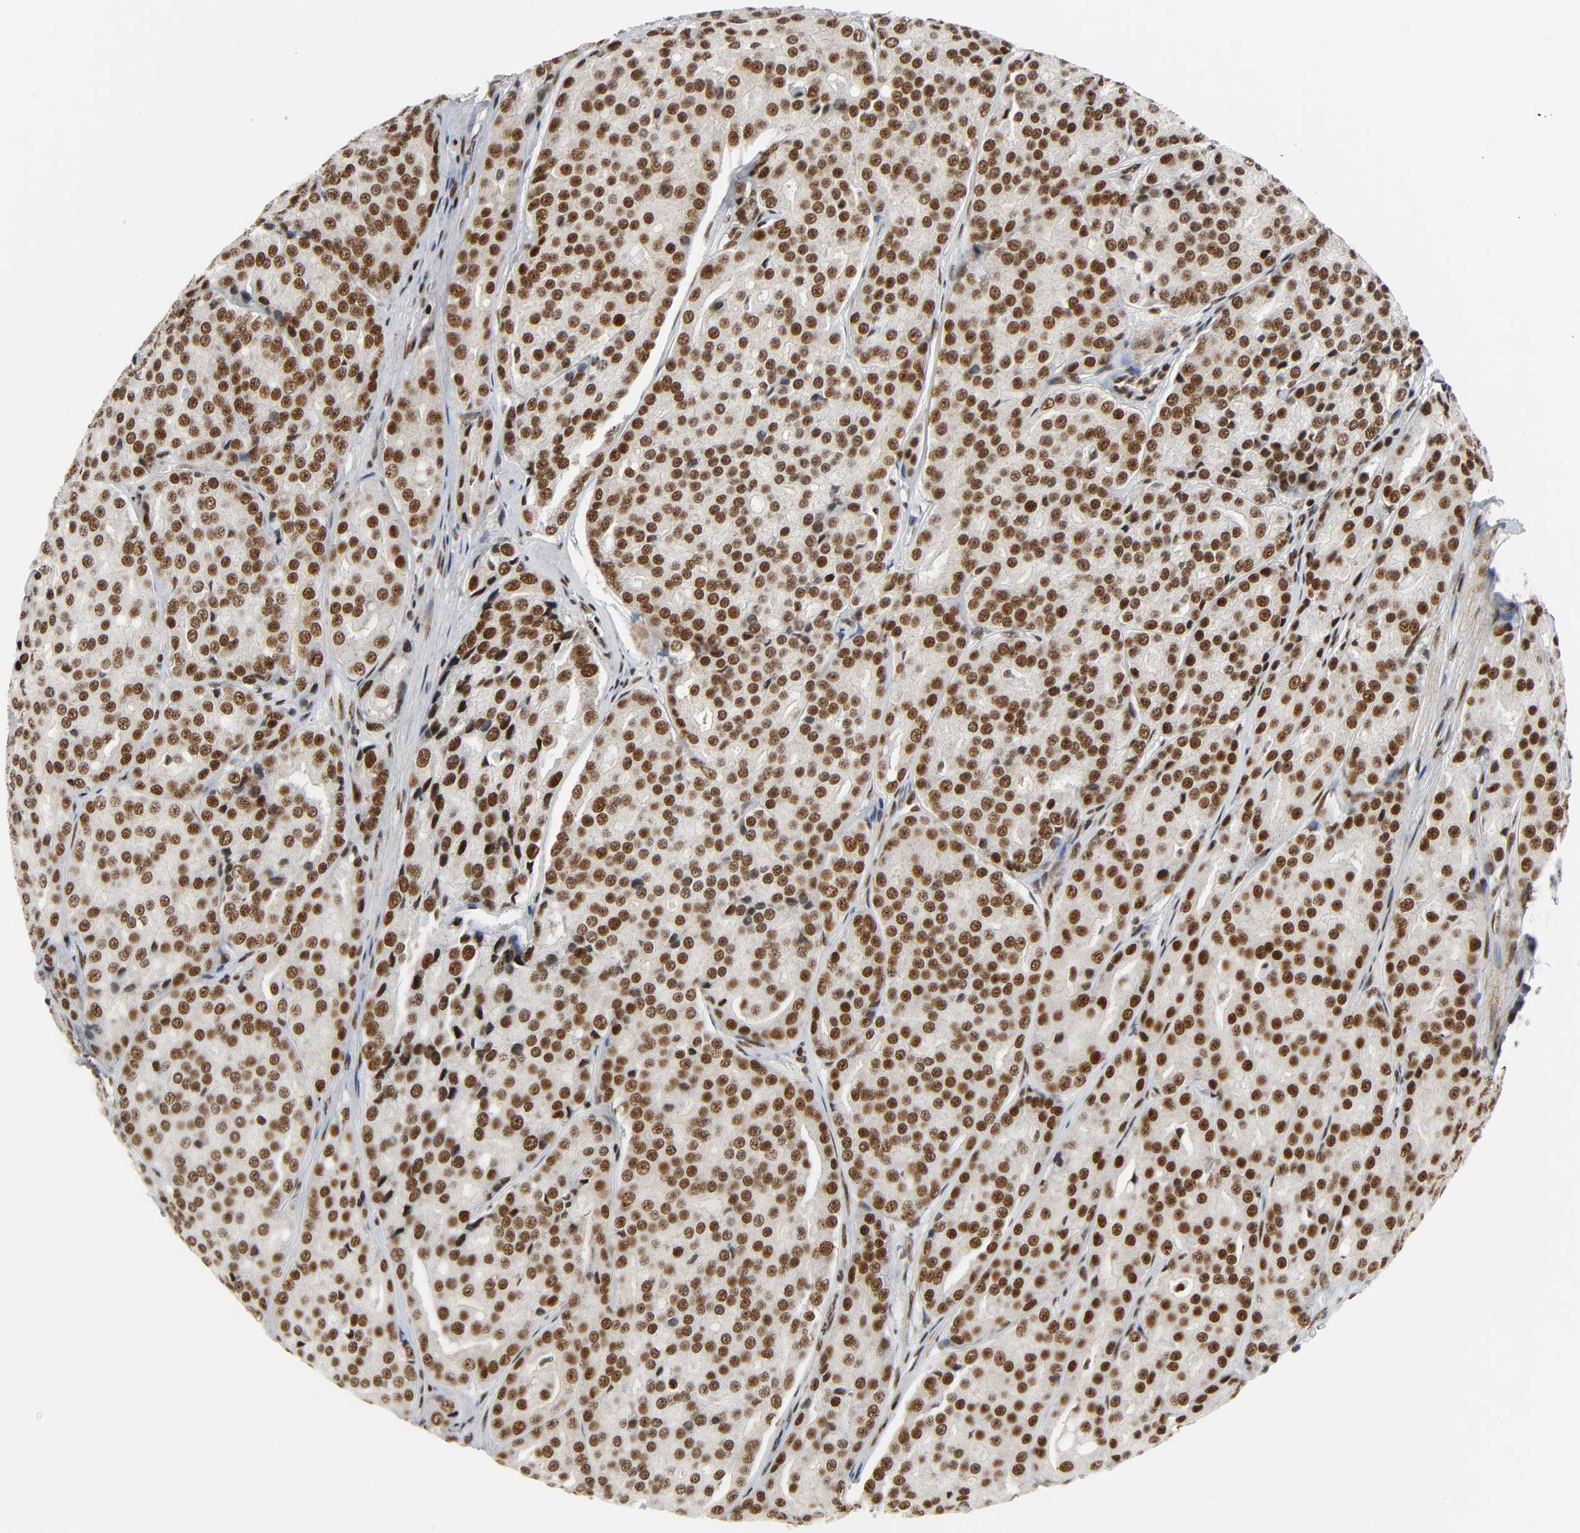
{"staining": {"intensity": "strong", "quantity": ">75%", "location": "nuclear"}, "tissue": "prostate cancer", "cell_type": "Tumor cells", "image_type": "cancer", "snomed": [{"axis": "morphology", "description": "Adenocarcinoma, High grade"}, {"axis": "topography", "description": "Prostate"}], "caption": "Prostate cancer tissue shows strong nuclear staining in about >75% of tumor cells", "gene": "CDK9", "patient": {"sex": "male", "age": 64}}